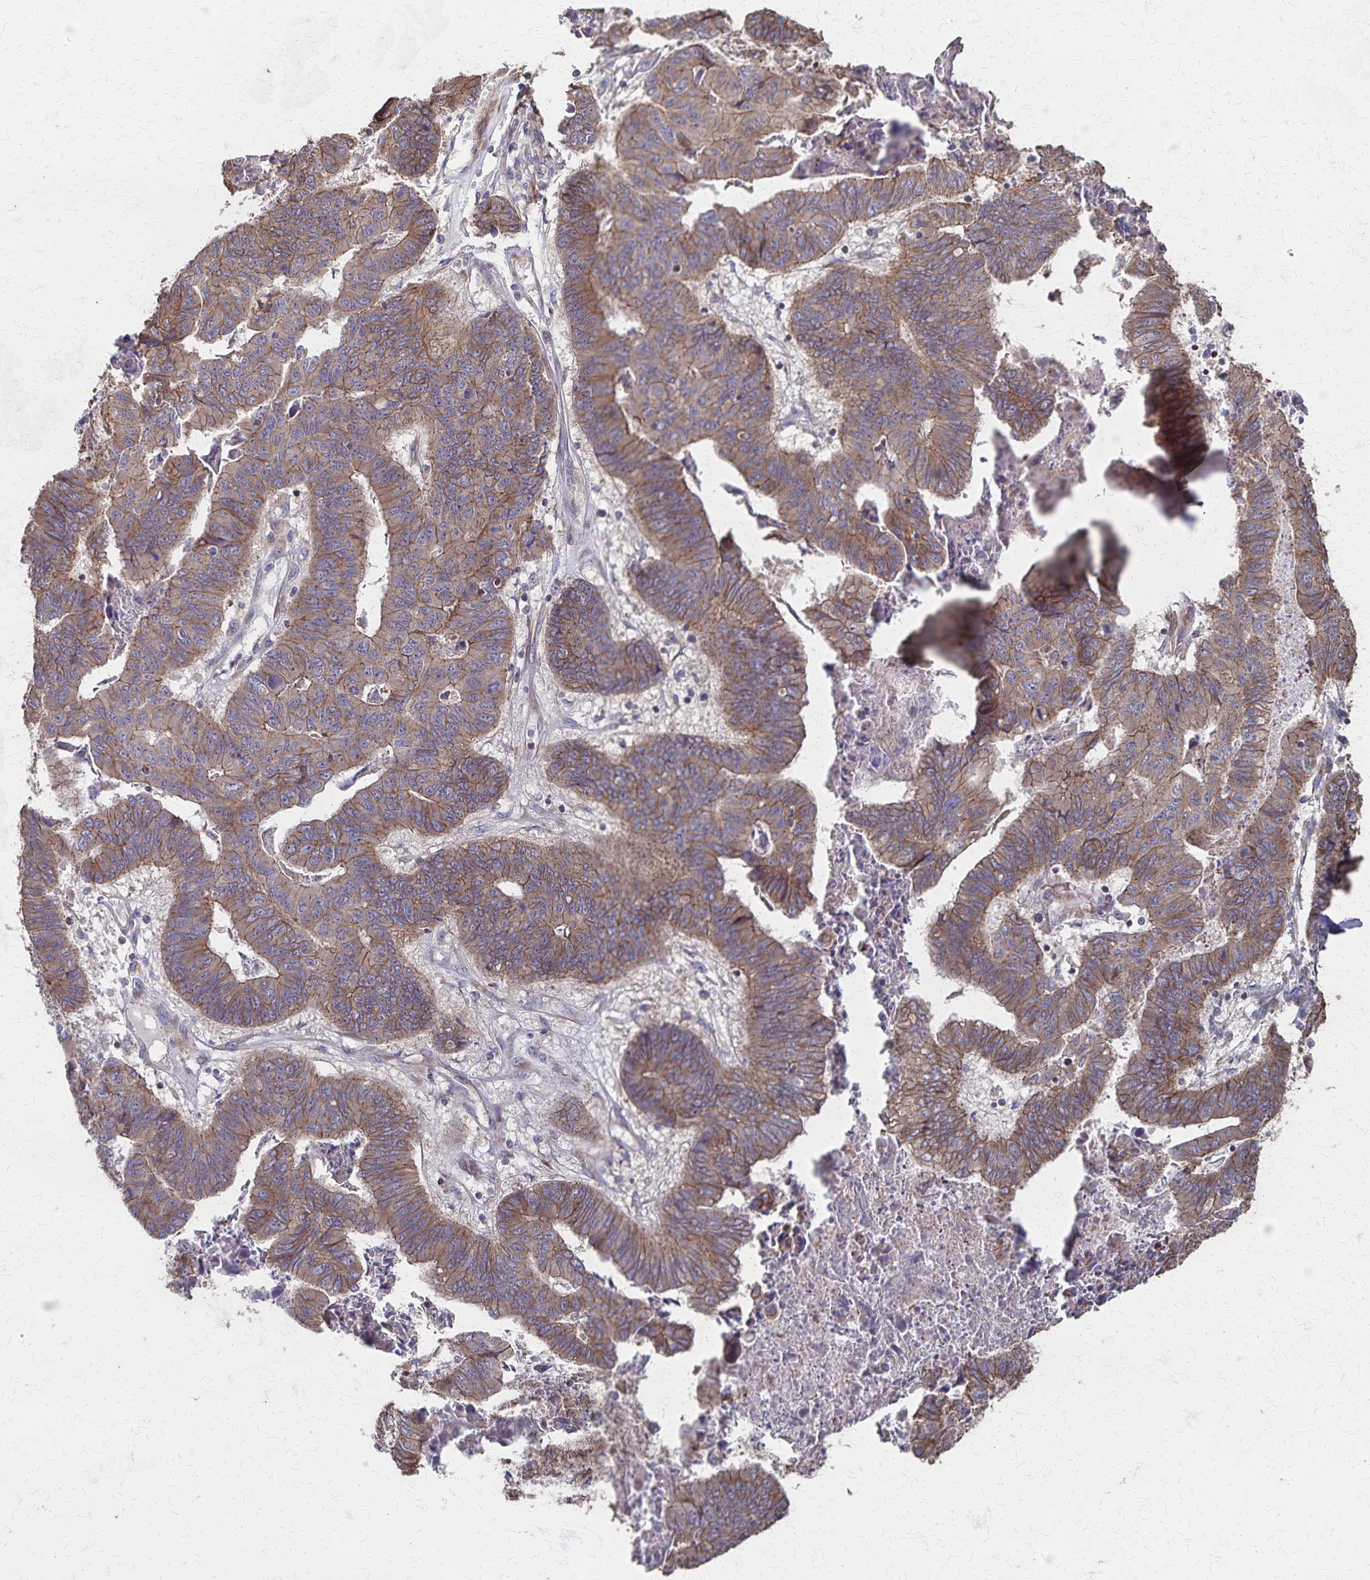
{"staining": {"intensity": "weak", "quantity": "25%-75%", "location": "cytoplasmic/membranous"}, "tissue": "stomach cancer", "cell_type": "Tumor cells", "image_type": "cancer", "snomed": [{"axis": "morphology", "description": "Adenocarcinoma, NOS"}, {"axis": "topography", "description": "Stomach, lower"}], "caption": "There is low levels of weak cytoplasmic/membranous positivity in tumor cells of stomach cancer (adenocarcinoma), as demonstrated by immunohistochemical staining (brown color).", "gene": "PGAP2", "patient": {"sex": "male", "age": 77}}